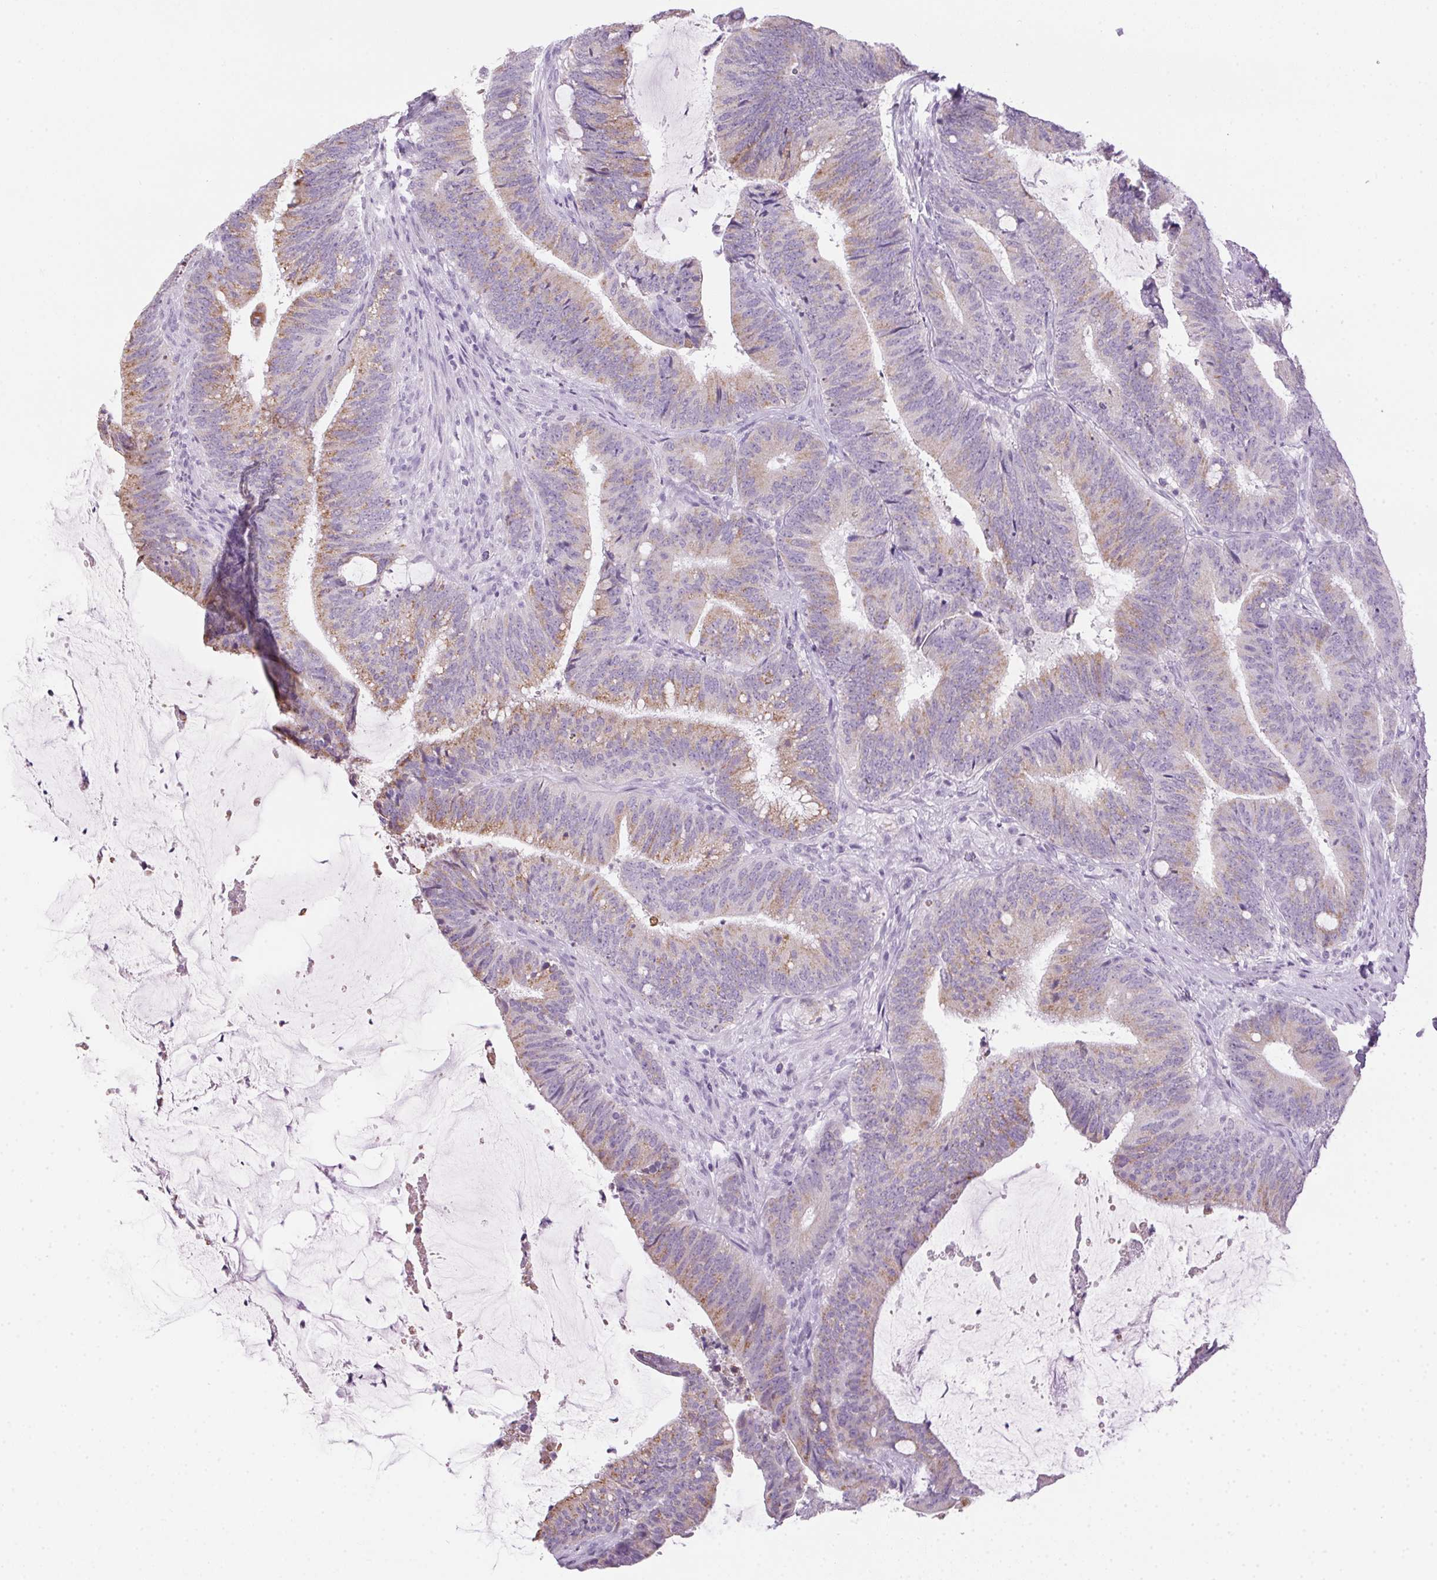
{"staining": {"intensity": "moderate", "quantity": "25%-75%", "location": "cytoplasmic/membranous"}, "tissue": "colorectal cancer", "cell_type": "Tumor cells", "image_type": "cancer", "snomed": [{"axis": "morphology", "description": "Adenocarcinoma, NOS"}, {"axis": "topography", "description": "Colon"}], "caption": "An immunohistochemistry (IHC) micrograph of tumor tissue is shown. Protein staining in brown highlights moderate cytoplasmic/membranous positivity in colorectal adenocarcinoma within tumor cells. (Stains: DAB (3,3'-diaminobenzidine) in brown, nuclei in blue, Microscopy: brightfield microscopy at high magnification).", "gene": "POPDC2", "patient": {"sex": "female", "age": 43}}